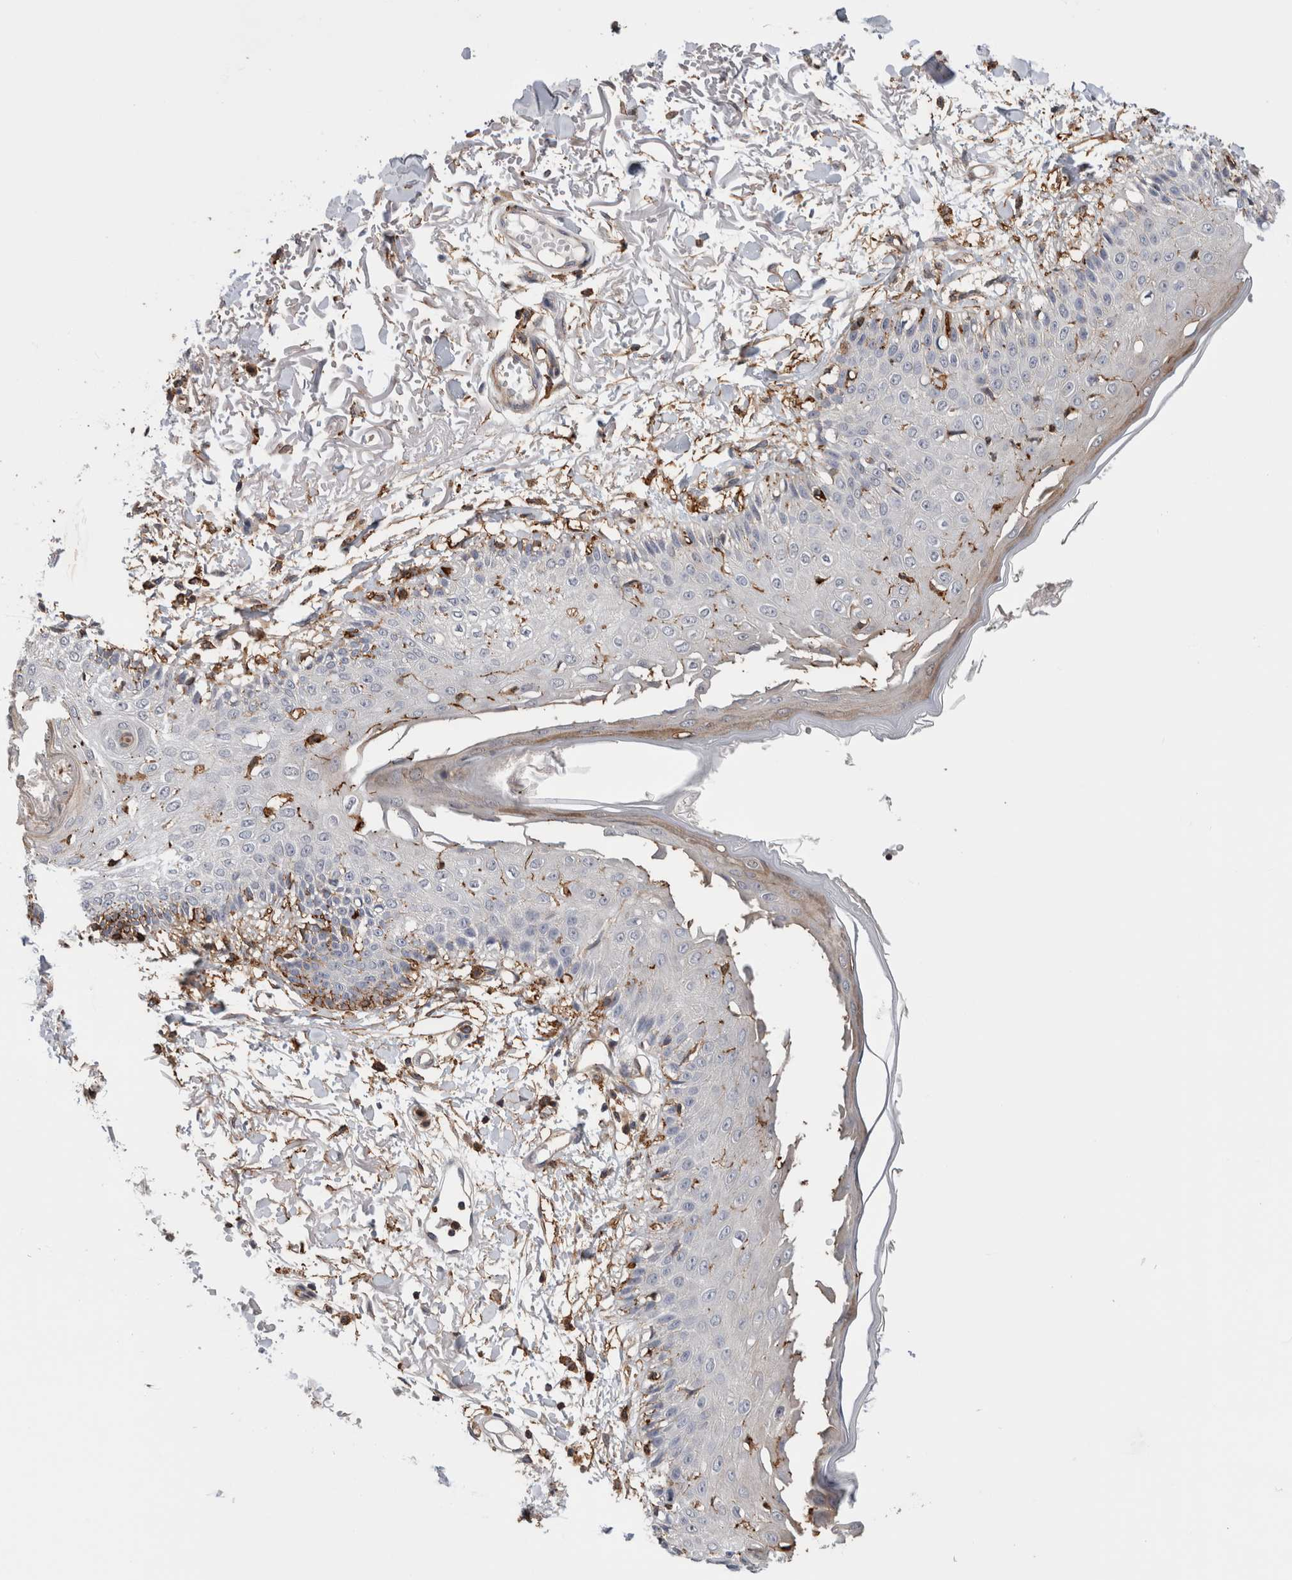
{"staining": {"intensity": "moderate", "quantity": ">75%", "location": "cytoplasmic/membranous"}, "tissue": "skin", "cell_type": "Fibroblasts", "image_type": "normal", "snomed": [{"axis": "morphology", "description": "Normal tissue, NOS"}, {"axis": "morphology", "description": "Squamous cell carcinoma, NOS"}, {"axis": "topography", "description": "Skin"}, {"axis": "topography", "description": "Peripheral nerve tissue"}], "caption": "High-magnification brightfield microscopy of normal skin stained with DAB (brown) and counterstained with hematoxylin (blue). fibroblasts exhibit moderate cytoplasmic/membranous staining is identified in about>75% of cells.", "gene": "CCDC88B", "patient": {"sex": "male", "age": 83}}